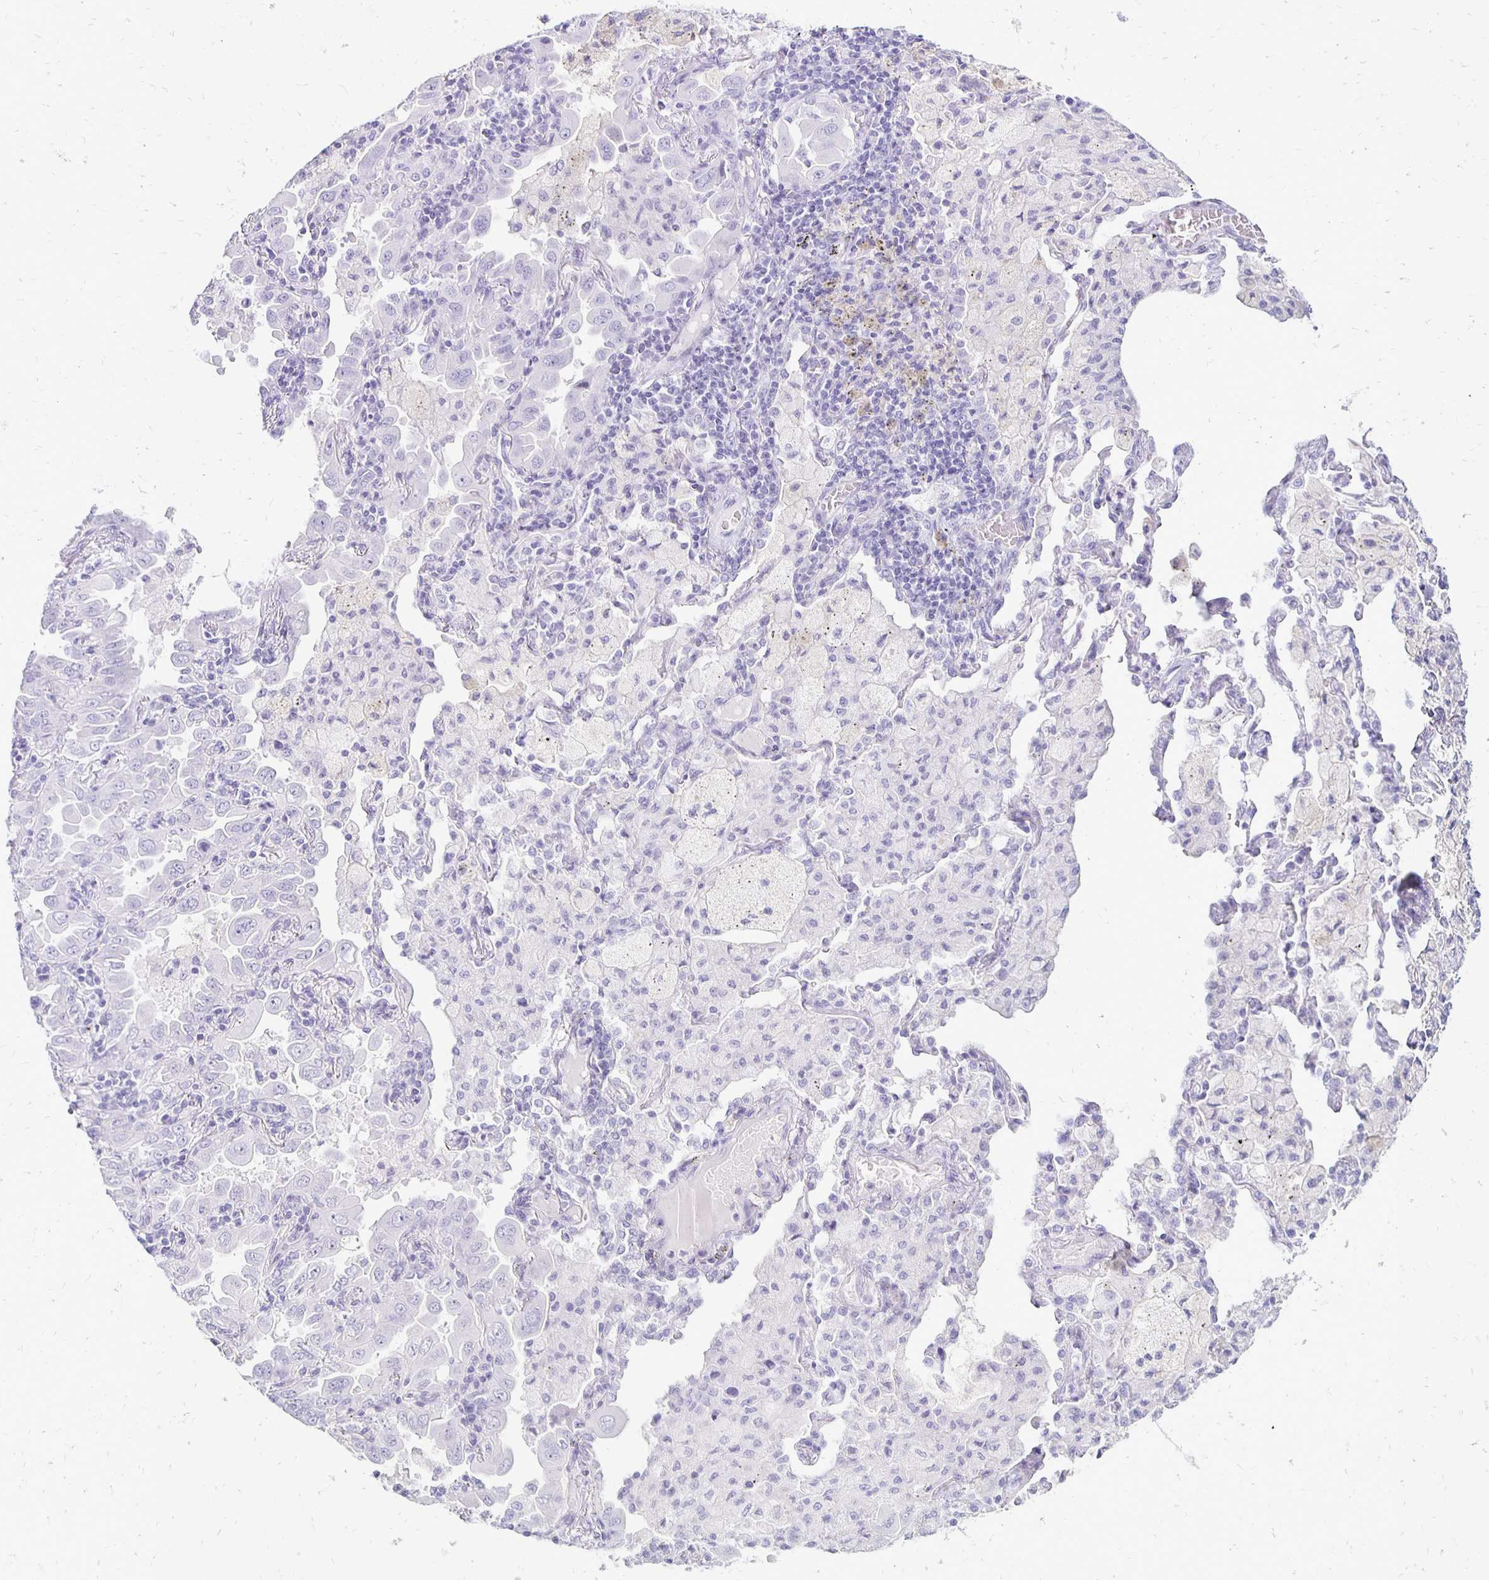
{"staining": {"intensity": "negative", "quantity": "none", "location": "none"}, "tissue": "lung cancer", "cell_type": "Tumor cells", "image_type": "cancer", "snomed": [{"axis": "morphology", "description": "Adenocarcinoma, NOS"}, {"axis": "topography", "description": "Lung"}], "caption": "An IHC histopathology image of adenocarcinoma (lung) is shown. There is no staining in tumor cells of adenocarcinoma (lung).", "gene": "RYR1", "patient": {"sex": "male", "age": 64}}